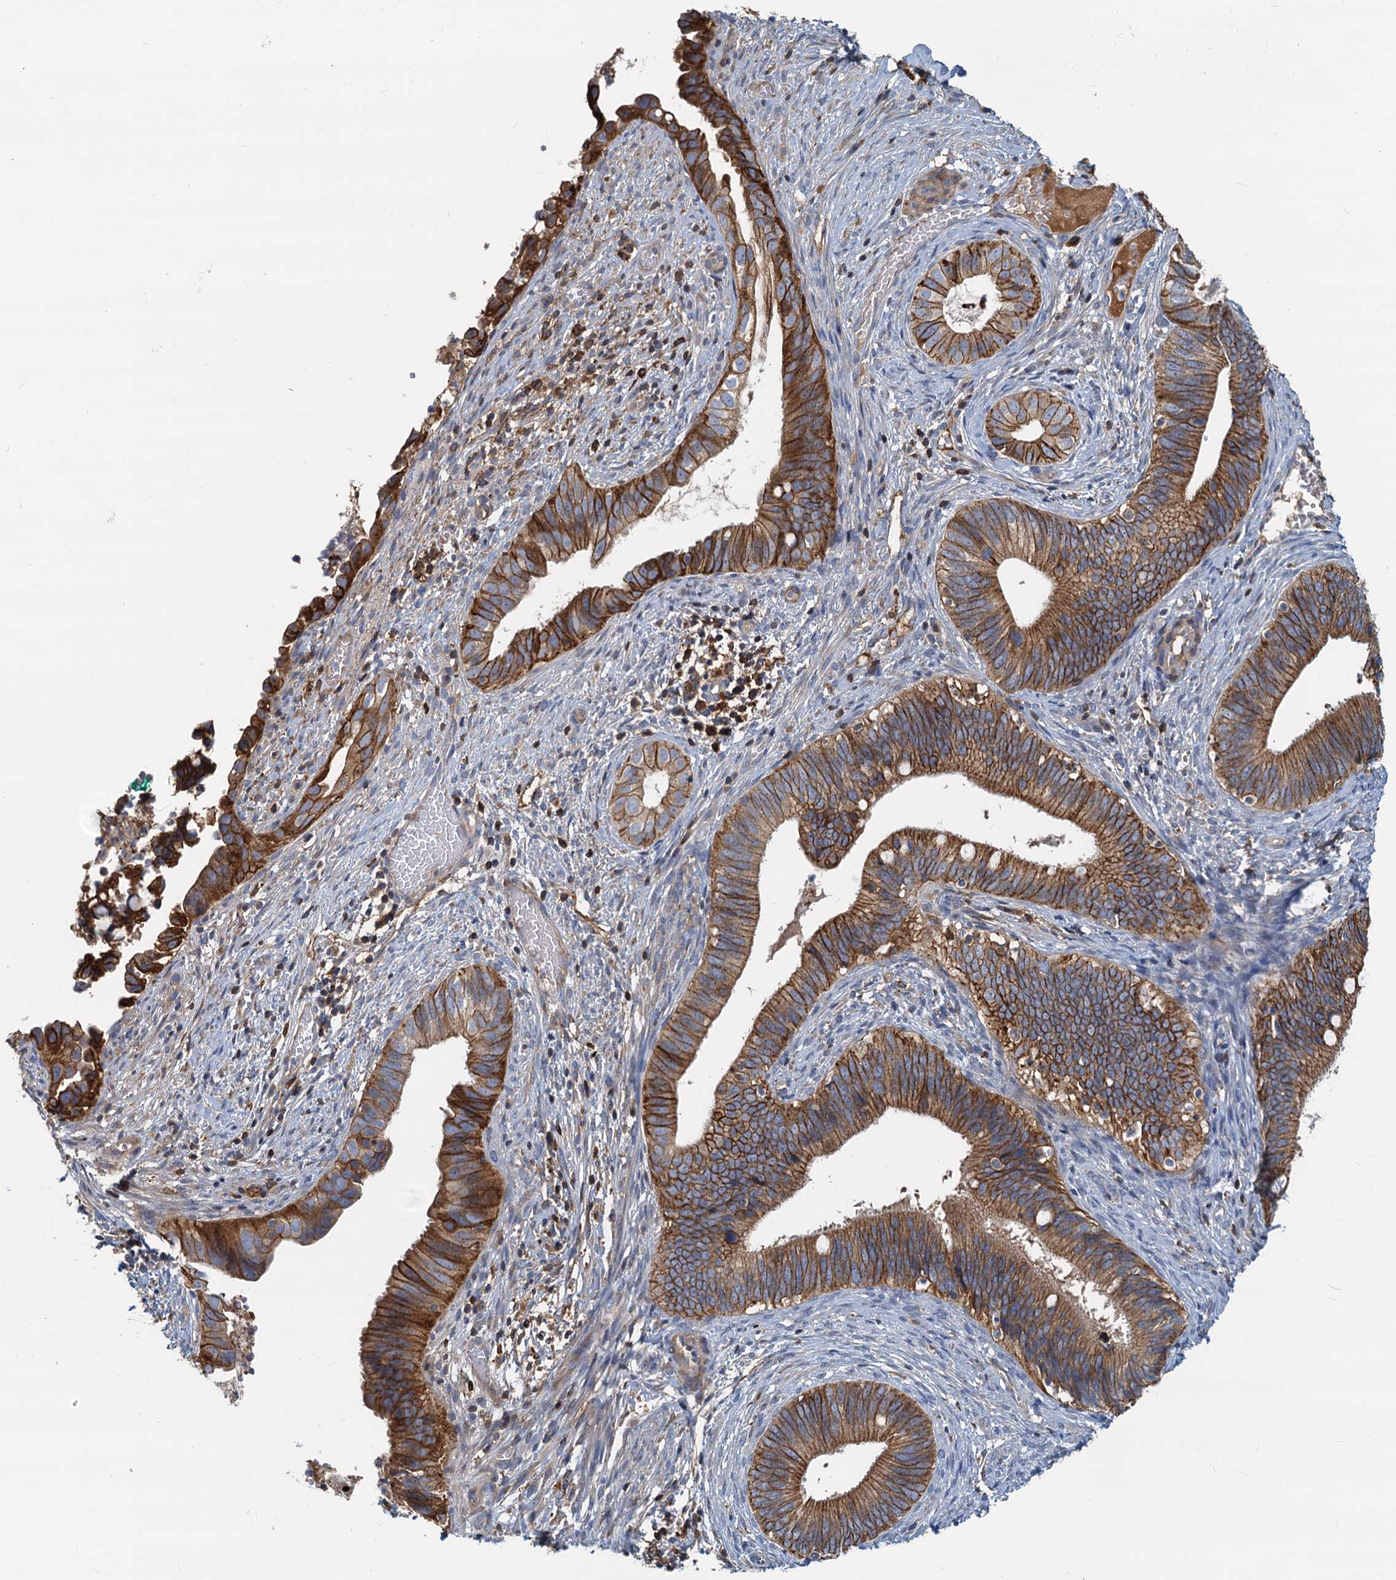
{"staining": {"intensity": "strong", "quantity": ">75%", "location": "cytoplasmic/membranous"}, "tissue": "cervical cancer", "cell_type": "Tumor cells", "image_type": "cancer", "snomed": [{"axis": "morphology", "description": "Adenocarcinoma, NOS"}, {"axis": "topography", "description": "Cervix"}], "caption": "DAB immunohistochemical staining of human cervical adenocarcinoma shows strong cytoplasmic/membranous protein expression in about >75% of tumor cells.", "gene": "LNX2", "patient": {"sex": "female", "age": 42}}